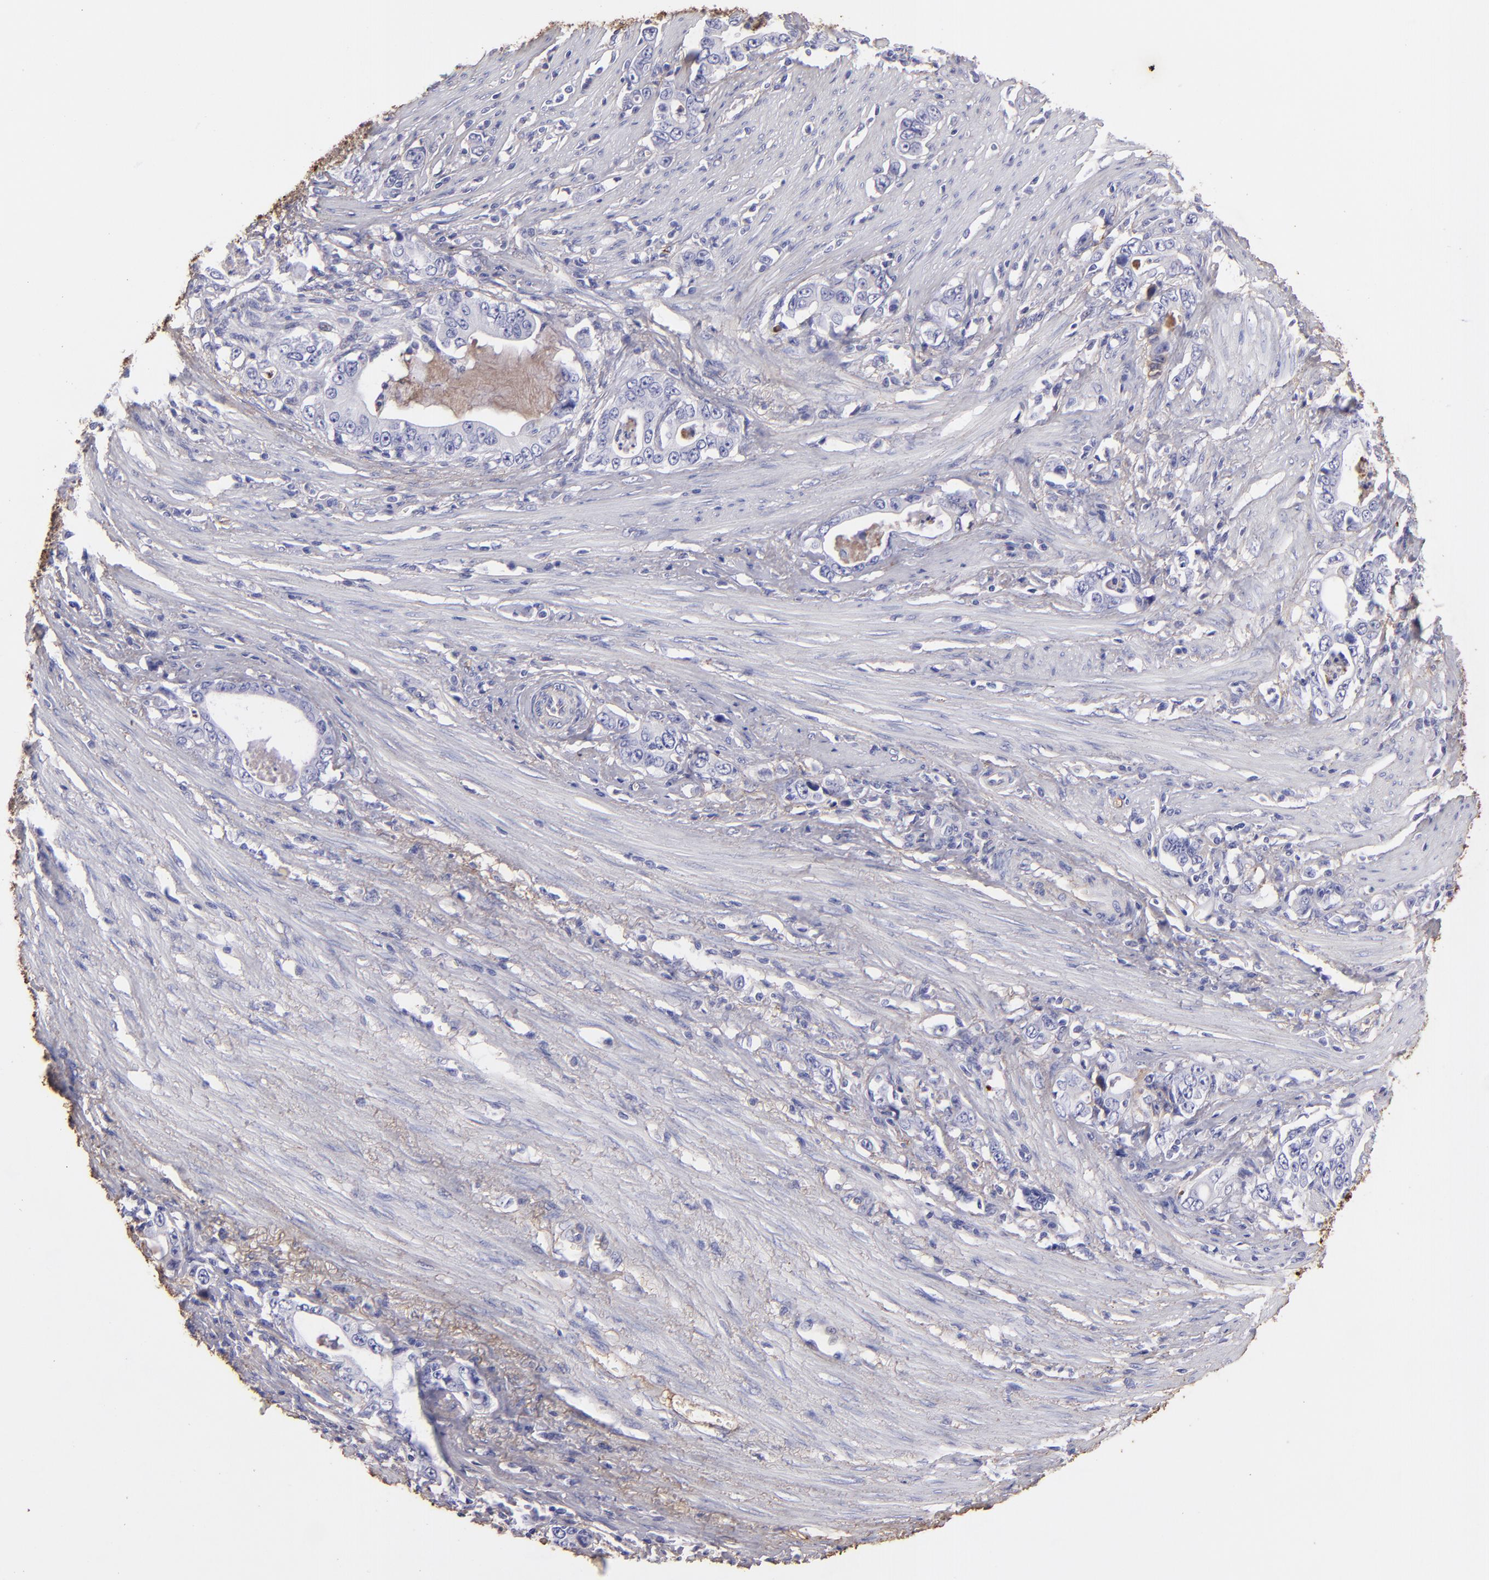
{"staining": {"intensity": "negative", "quantity": "none", "location": "none"}, "tissue": "stomach cancer", "cell_type": "Tumor cells", "image_type": "cancer", "snomed": [{"axis": "morphology", "description": "Adenocarcinoma, NOS"}, {"axis": "topography", "description": "Stomach, lower"}], "caption": "A photomicrograph of human stomach adenocarcinoma is negative for staining in tumor cells.", "gene": "FGB", "patient": {"sex": "female", "age": 72}}